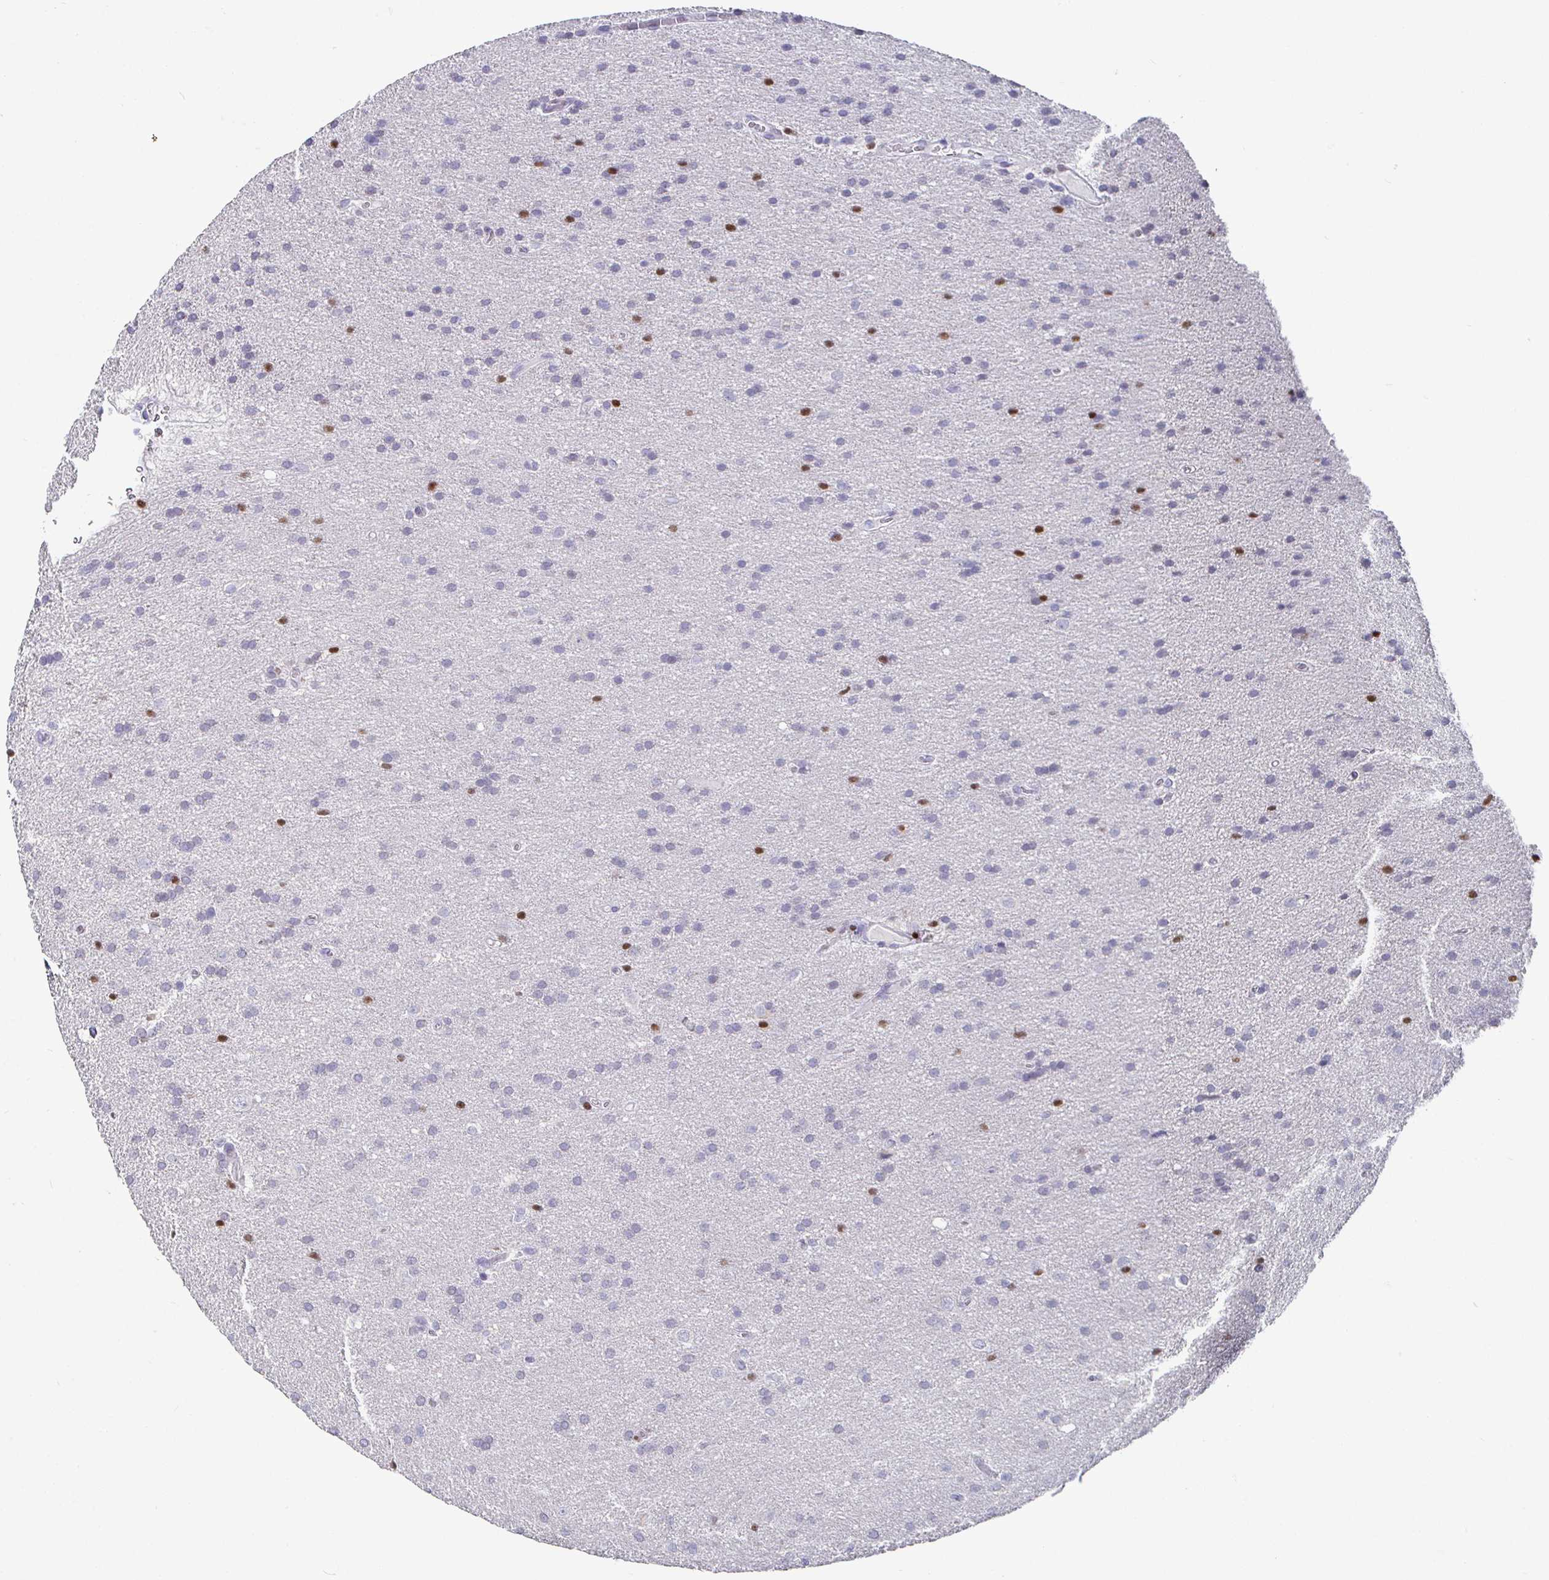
{"staining": {"intensity": "negative", "quantity": "none", "location": "none"}, "tissue": "glioma", "cell_type": "Tumor cells", "image_type": "cancer", "snomed": [{"axis": "morphology", "description": "Glioma, malignant, Low grade"}, {"axis": "topography", "description": "Brain"}], "caption": "IHC micrograph of human malignant low-grade glioma stained for a protein (brown), which displays no expression in tumor cells.", "gene": "RUNX2", "patient": {"sex": "female", "age": 54}}